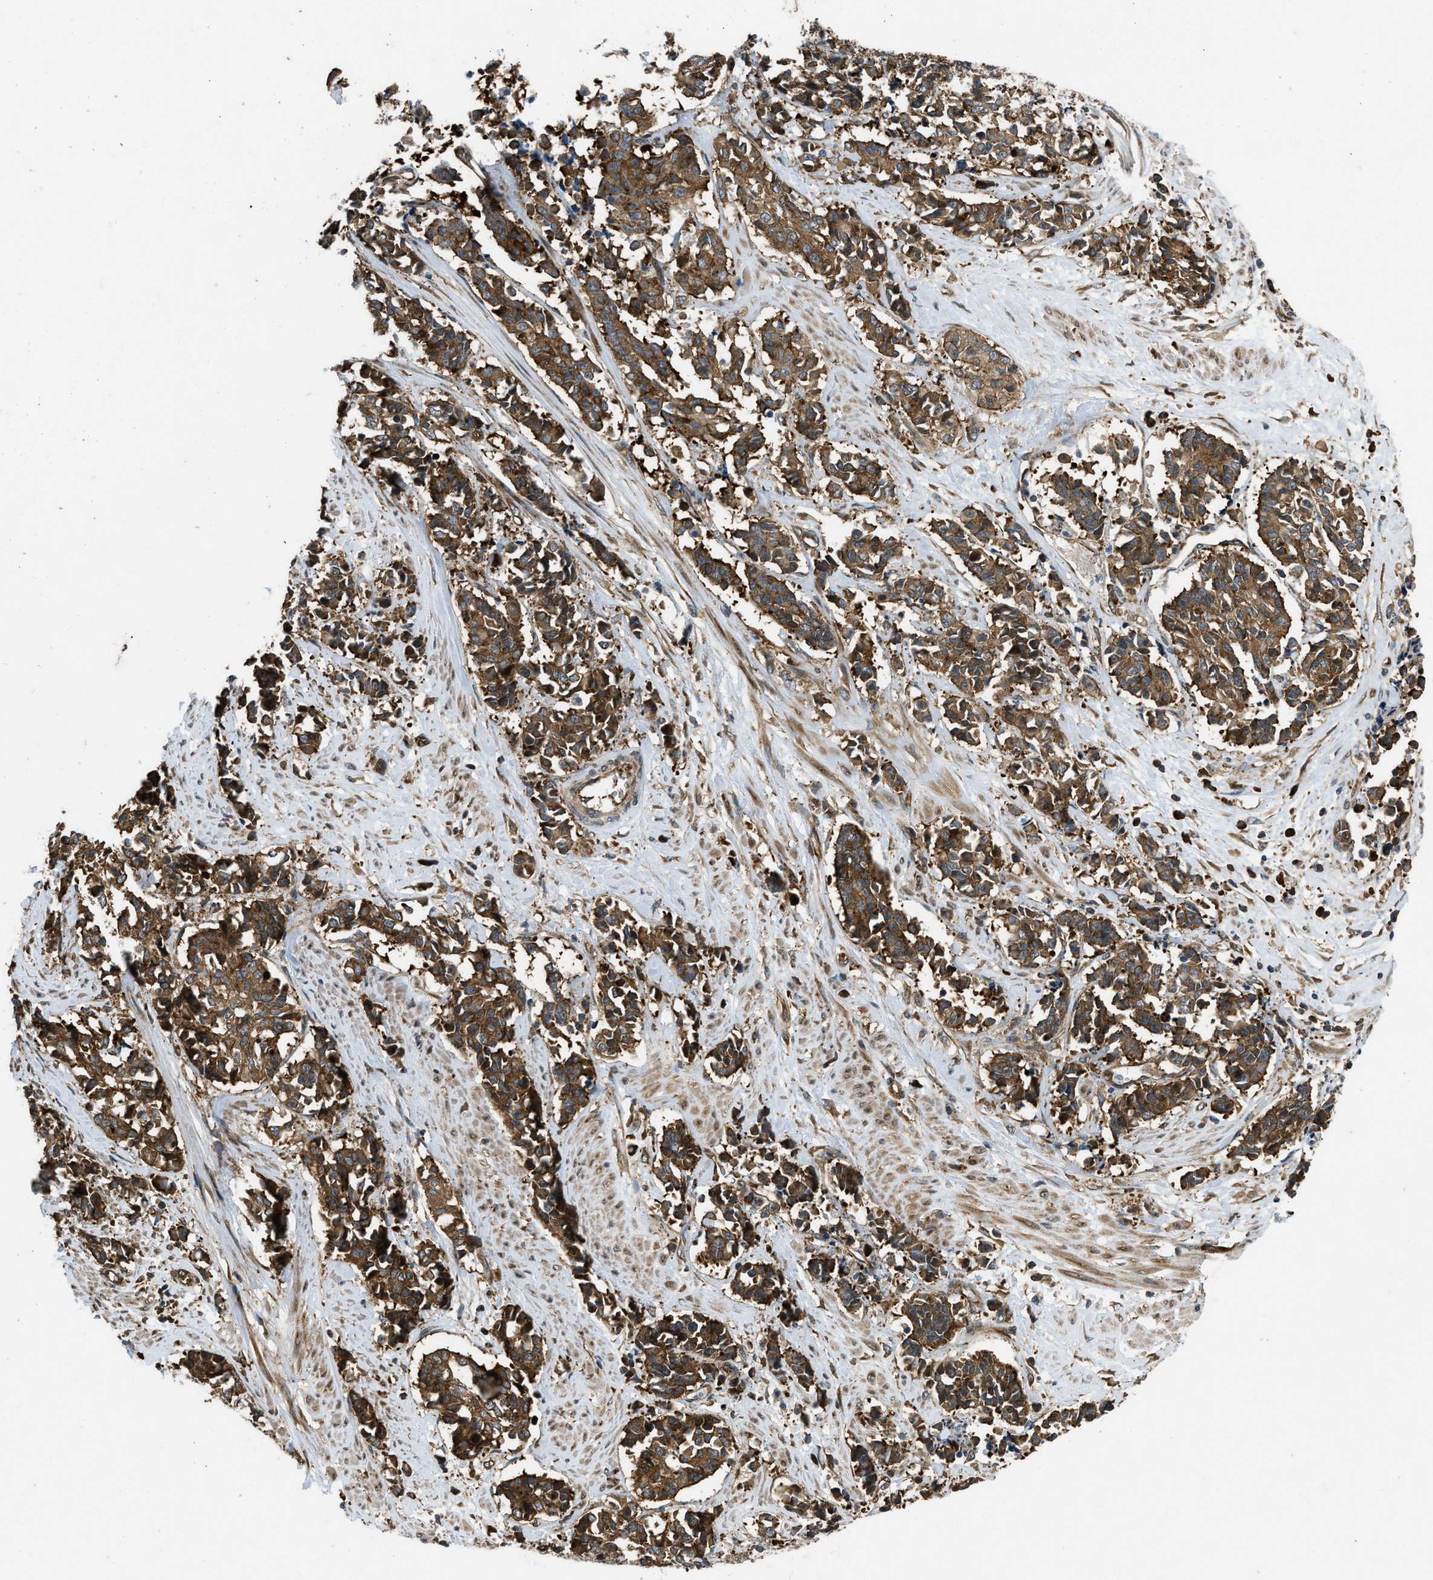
{"staining": {"intensity": "moderate", "quantity": ">75%", "location": "cytoplasmic/membranous"}, "tissue": "cervical cancer", "cell_type": "Tumor cells", "image_type": "cancer", "snomed": [{"axis": "morphology", "description": "Squamous cell carcinoma, NOS"}, {"axis": "topography", "description": "Cervix"}], "caption": "Cervical cancer was stained to show a protein in brown. There is medium levels of moderate cytoplasmic/membranous expression in about >75% of tumor cells. Using DAB (brown) and hematoxylin (blue) stains, captured at high magnification using brightfield microscopy.", "gene": "RASGRF2", "patient": {"sex": "female", "age": 35}}